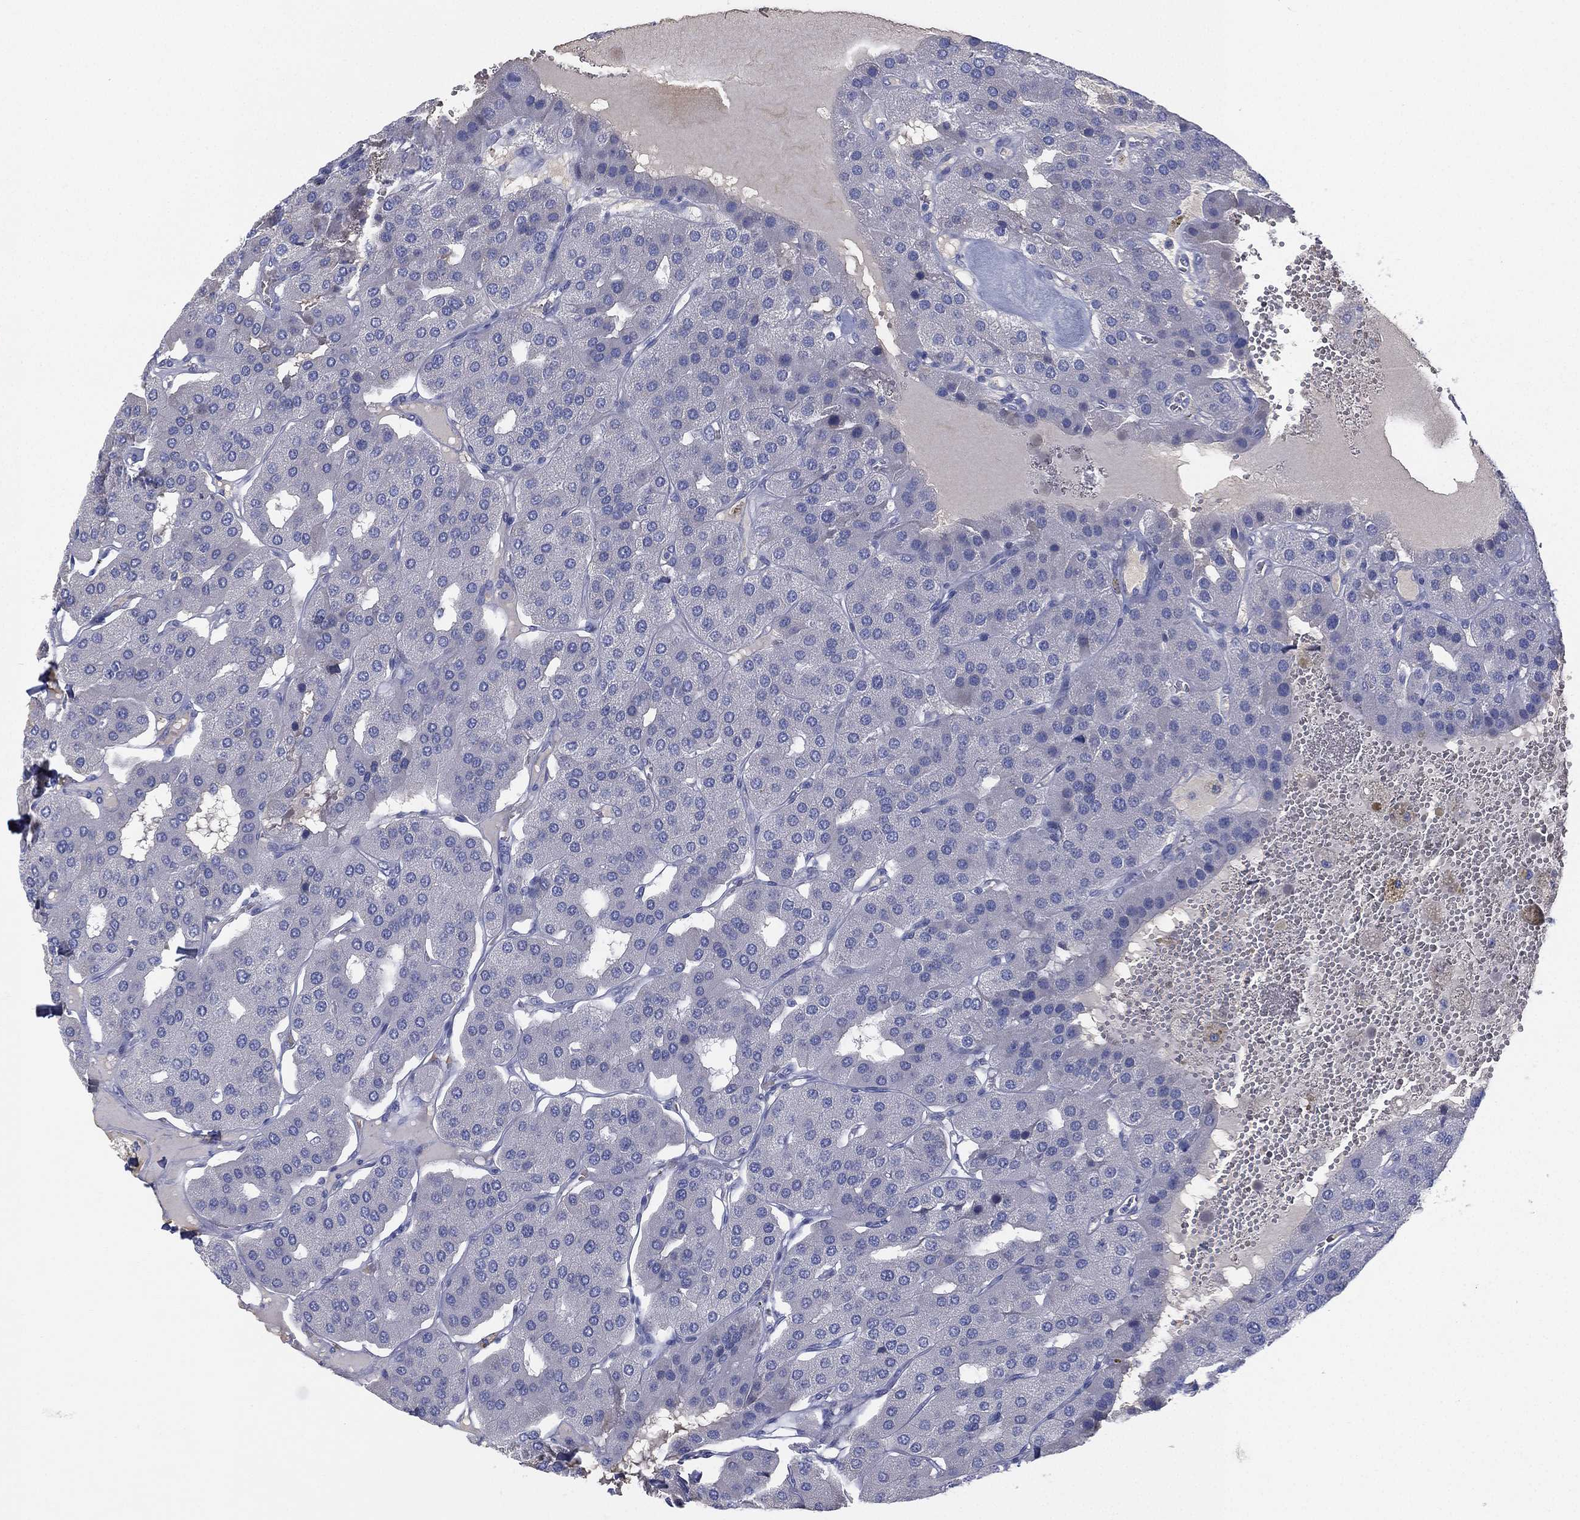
{"staining": {"intensity": "negative", "quantity": "none", "location": "none"}, "tissue": "parathyroid gland", "cell_type": "Glandular cells", "image_type": "normal", "snomed": [{"axis": "morphology", "description": "Normal tissue, NOS"}, {"axis": "morphology", "description": "Adenoma, NOS"}, {"axis": "topography", "description": "Parathyroid gland"}], "caption": "An immunohistochemistry image of normal parathyroid gland is shown. There is no staining in glandular cells of parathyroid gland. (DAB immunohistochemistry, high magnification).", "gene": "CYP2D6", "patient": {"sex": "female", "age": 86}}